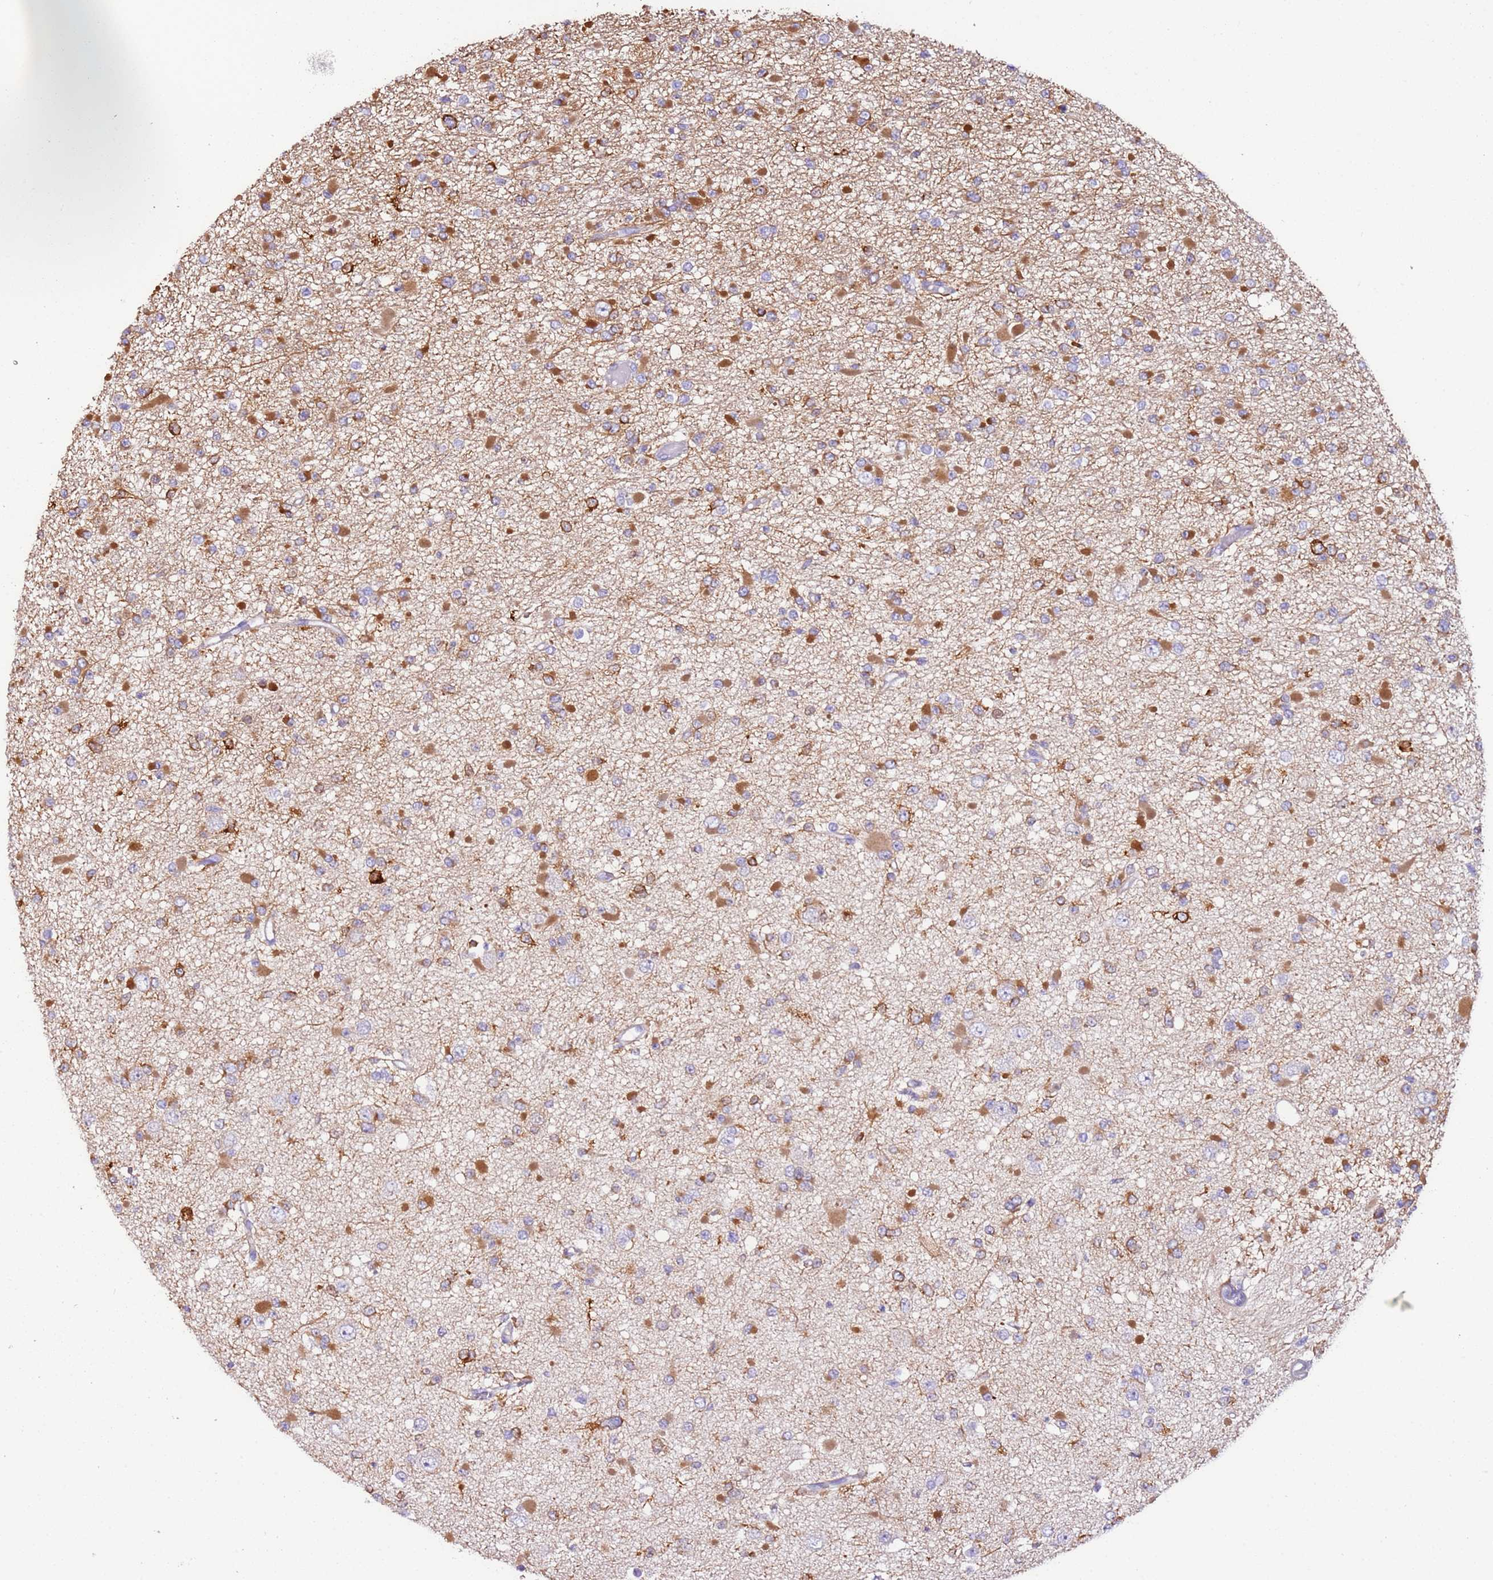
{"staining": {"intensity": "moderate", "quantity": "25%-75%", "location": "cytoplasmic/membranous"}, "tissue": "glioma", "cell_type": "Tumor cells", "image_type": "cancer", "snomed": [{"axis": "morphology", "description": "Glioma, malignant, Low grade"}, {"axis": "topography", "description": "Brain"}], "caption": "Human glioma stained with a brown dye reveals moderate cytoplasmic/membranous positive staining in about 25%-75% of tumor cells.", "gene": "FAM174C", "patient": {"sex": "female", "age": 22}}